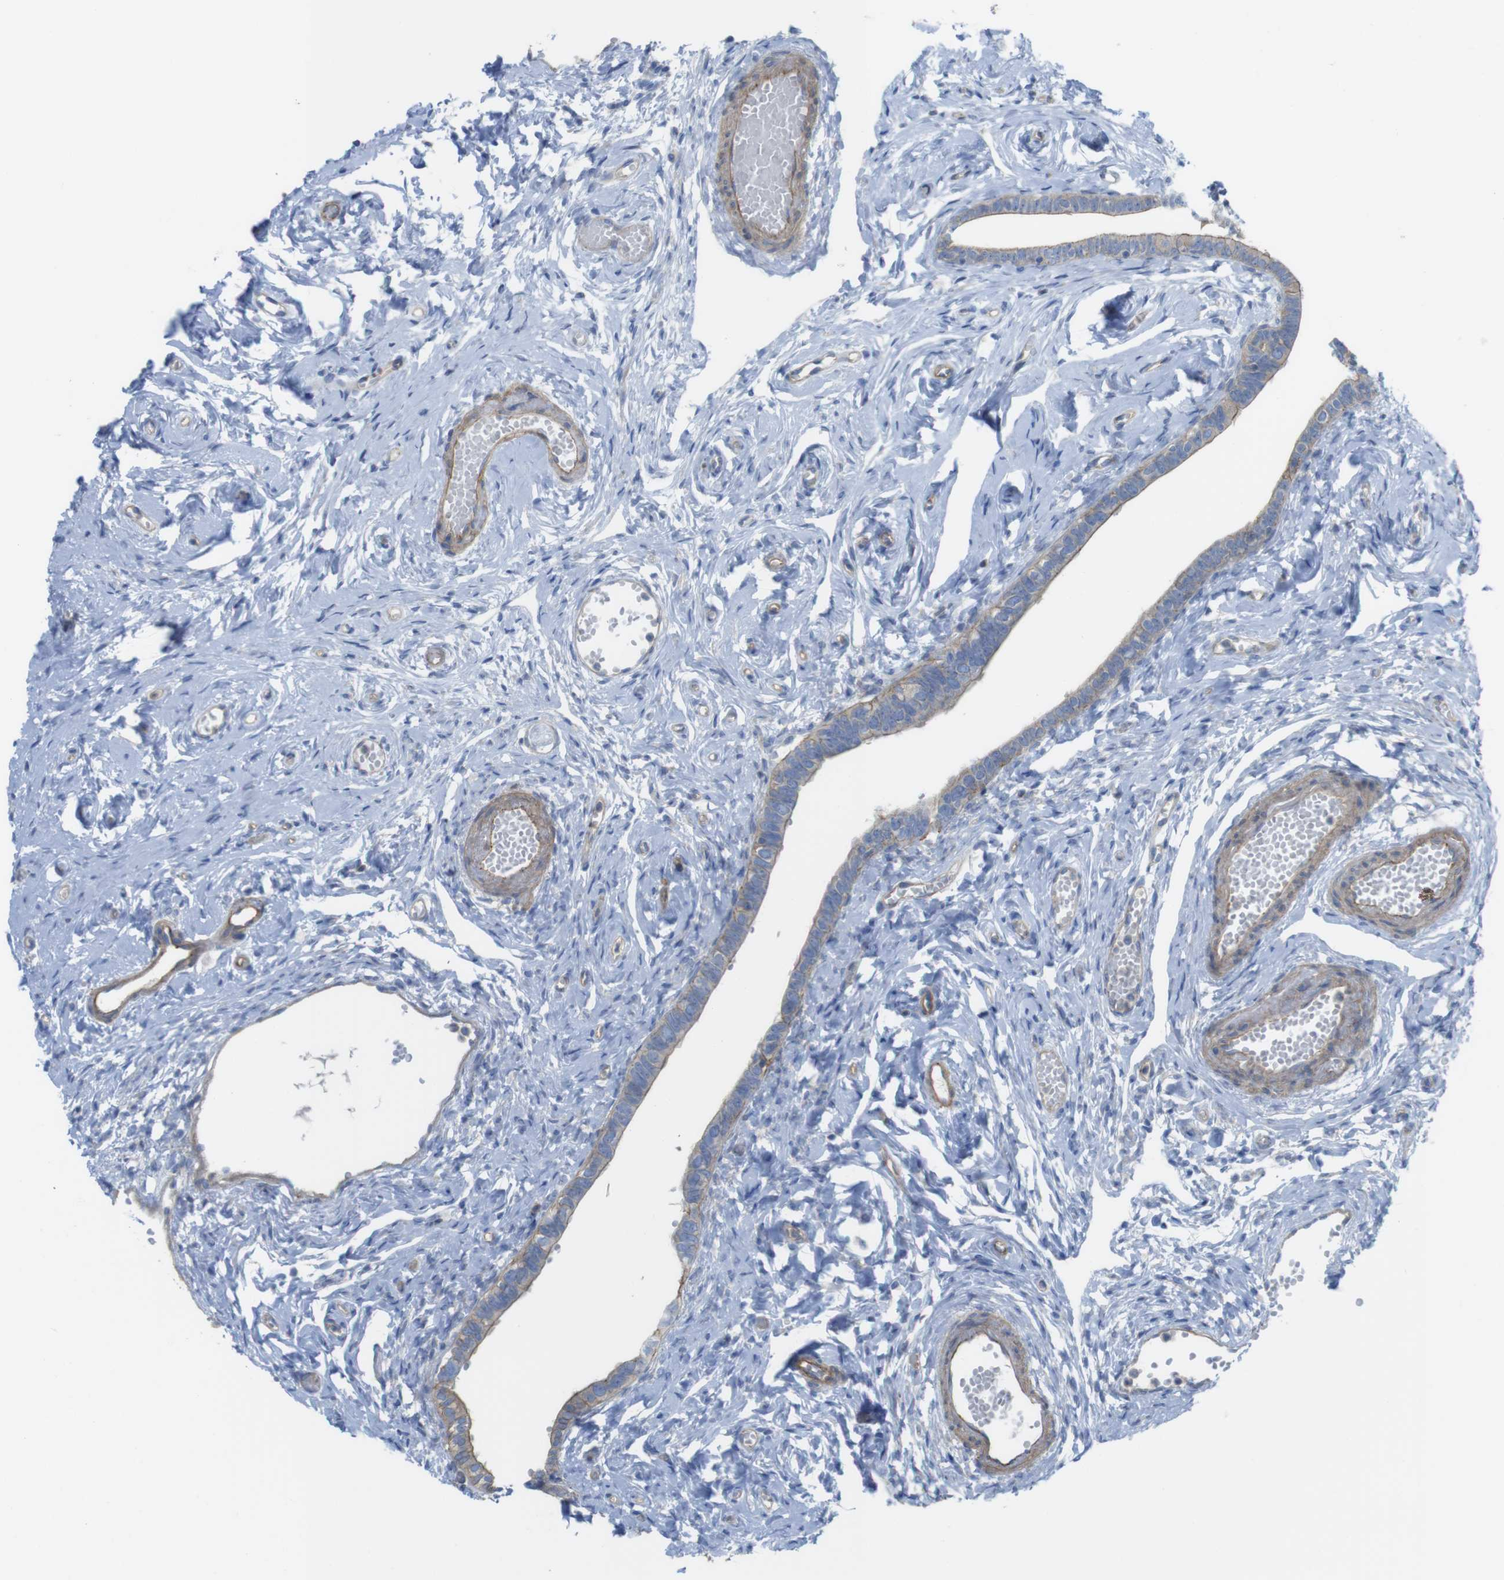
{"staining": {"intensity": "moderate", "quantity": ">75%", "location": "cytoplasmic/membranous"}, "tissue": "fallopian tube", "cell_type": "Glandular cells", "image_type": "normal", "snomed": [{"axis": "morphology", "description": "Normal tissue, NOS"}, {"axis": "topography", "description": "Fallopian tube"}], "caption": "IHC (DAB (3,3'-diaminobenzidine)) staining of normal human fallopian tube demonstrates moderate cytoplasmic/membranous protein staining in about >75% of glandular cells. The protein of interest is stained brown, and the nuclei are stained in blue (DAB IHC with brightfield microscopy, high magnification).", "gene": "PREX2", "patient": {"sex": "female", "age": 71}}